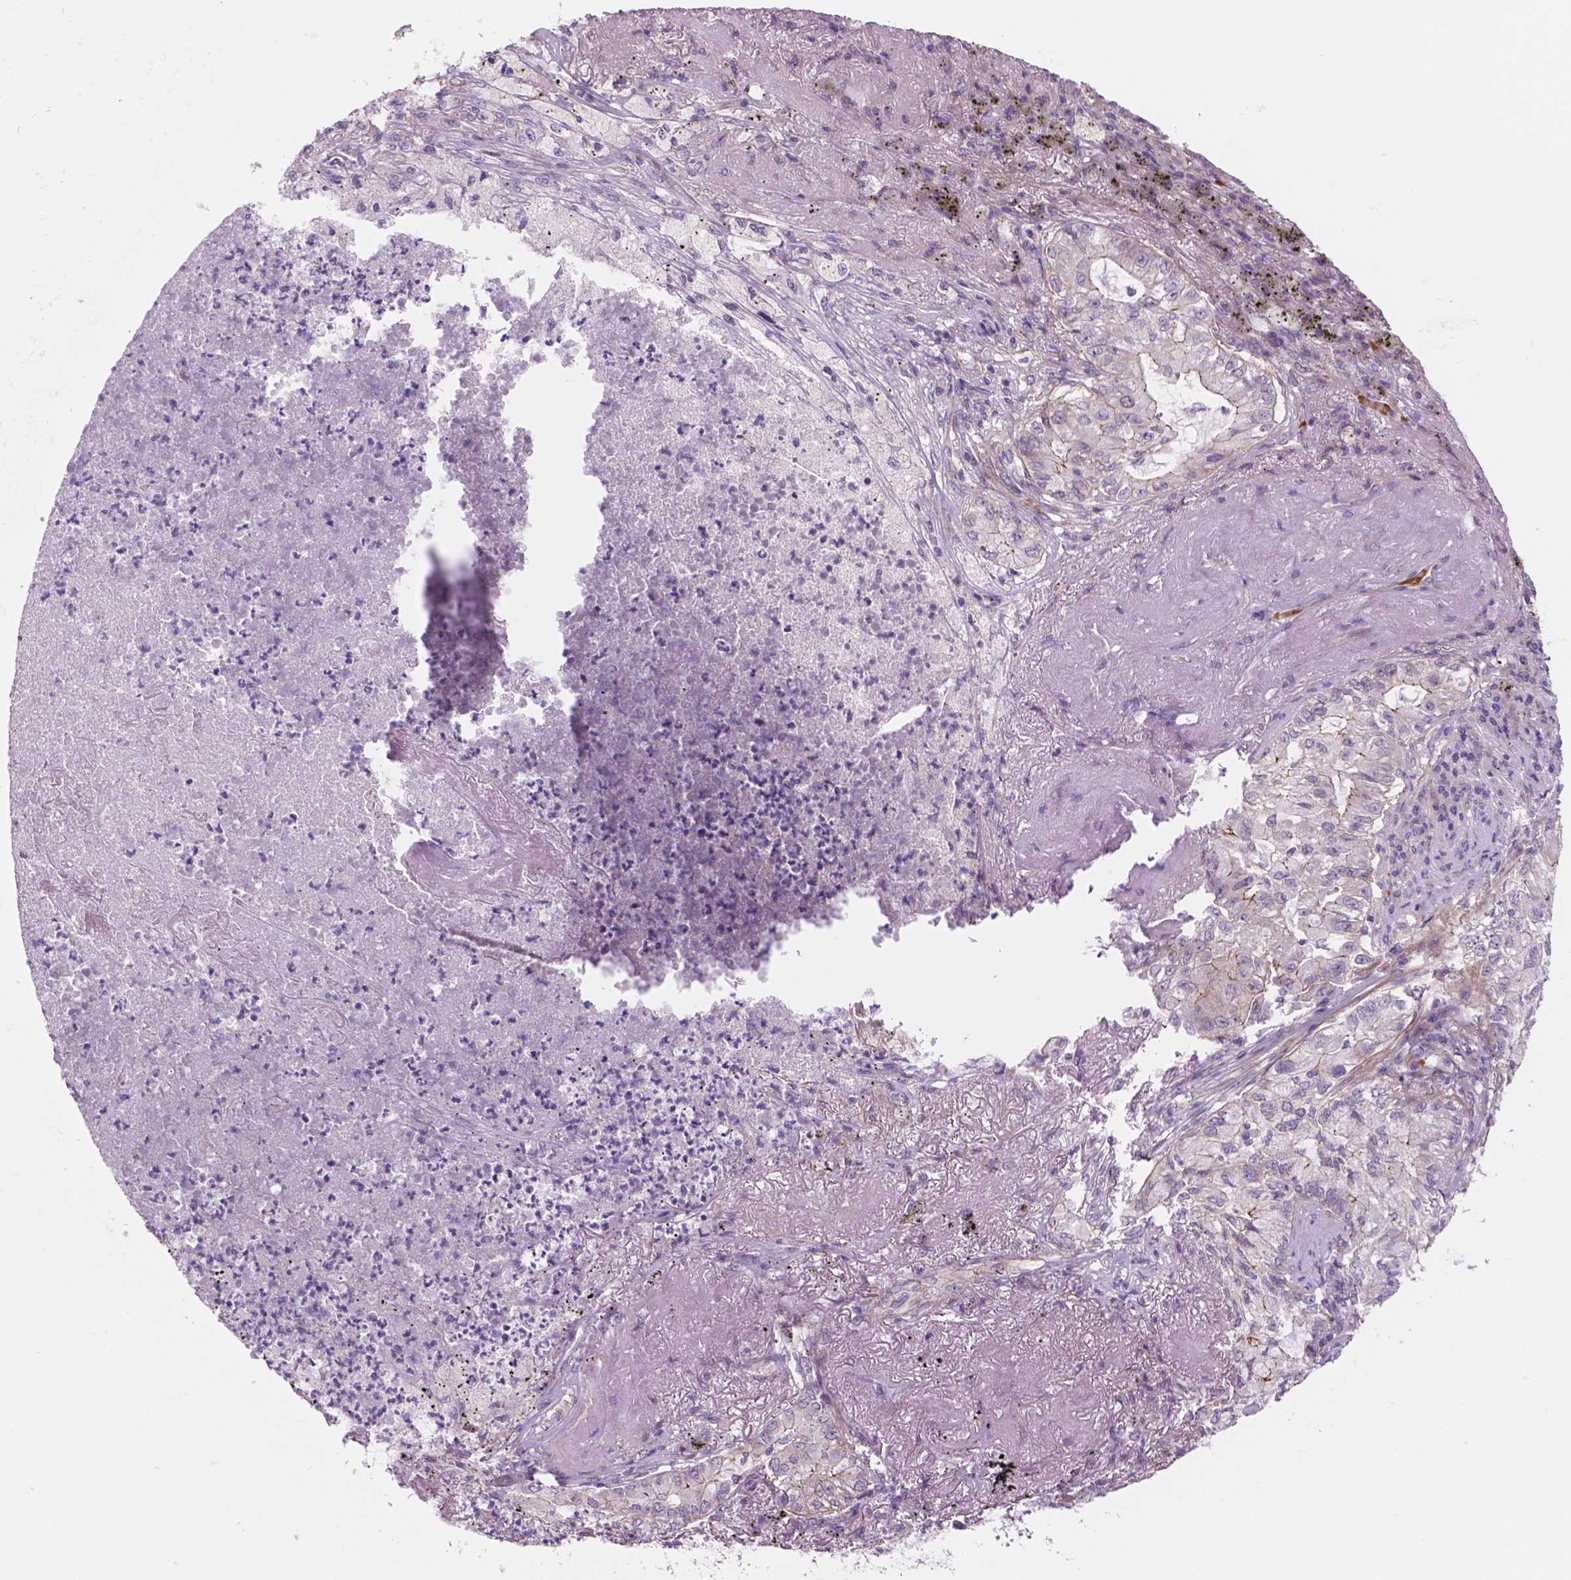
{"staining": {"intensity": "moderate", "quantity": "<25%", "location": "cytoplasmic/membranous"}, "tissue": "lung cancer", "cell_type": "Tumor cells", "image_type": "cancer", "snomed": [{"axis": "morphology", "description": "Adenocarcinoma, NOS"}, {"axis": "topography", "description": "Lung"}], "caption": "IHC (DAB) staining of adenocarcinoma (lung) displays moderate cytoplasmic/membranous protein positivity in about <25% of tumor cells. Using DAB (brown) and hematoxylin (blue) stains, captured at high magnification using brightfield microscopy.", "gene": "RND3", "patient": {"sex": "female", "age": 73}}